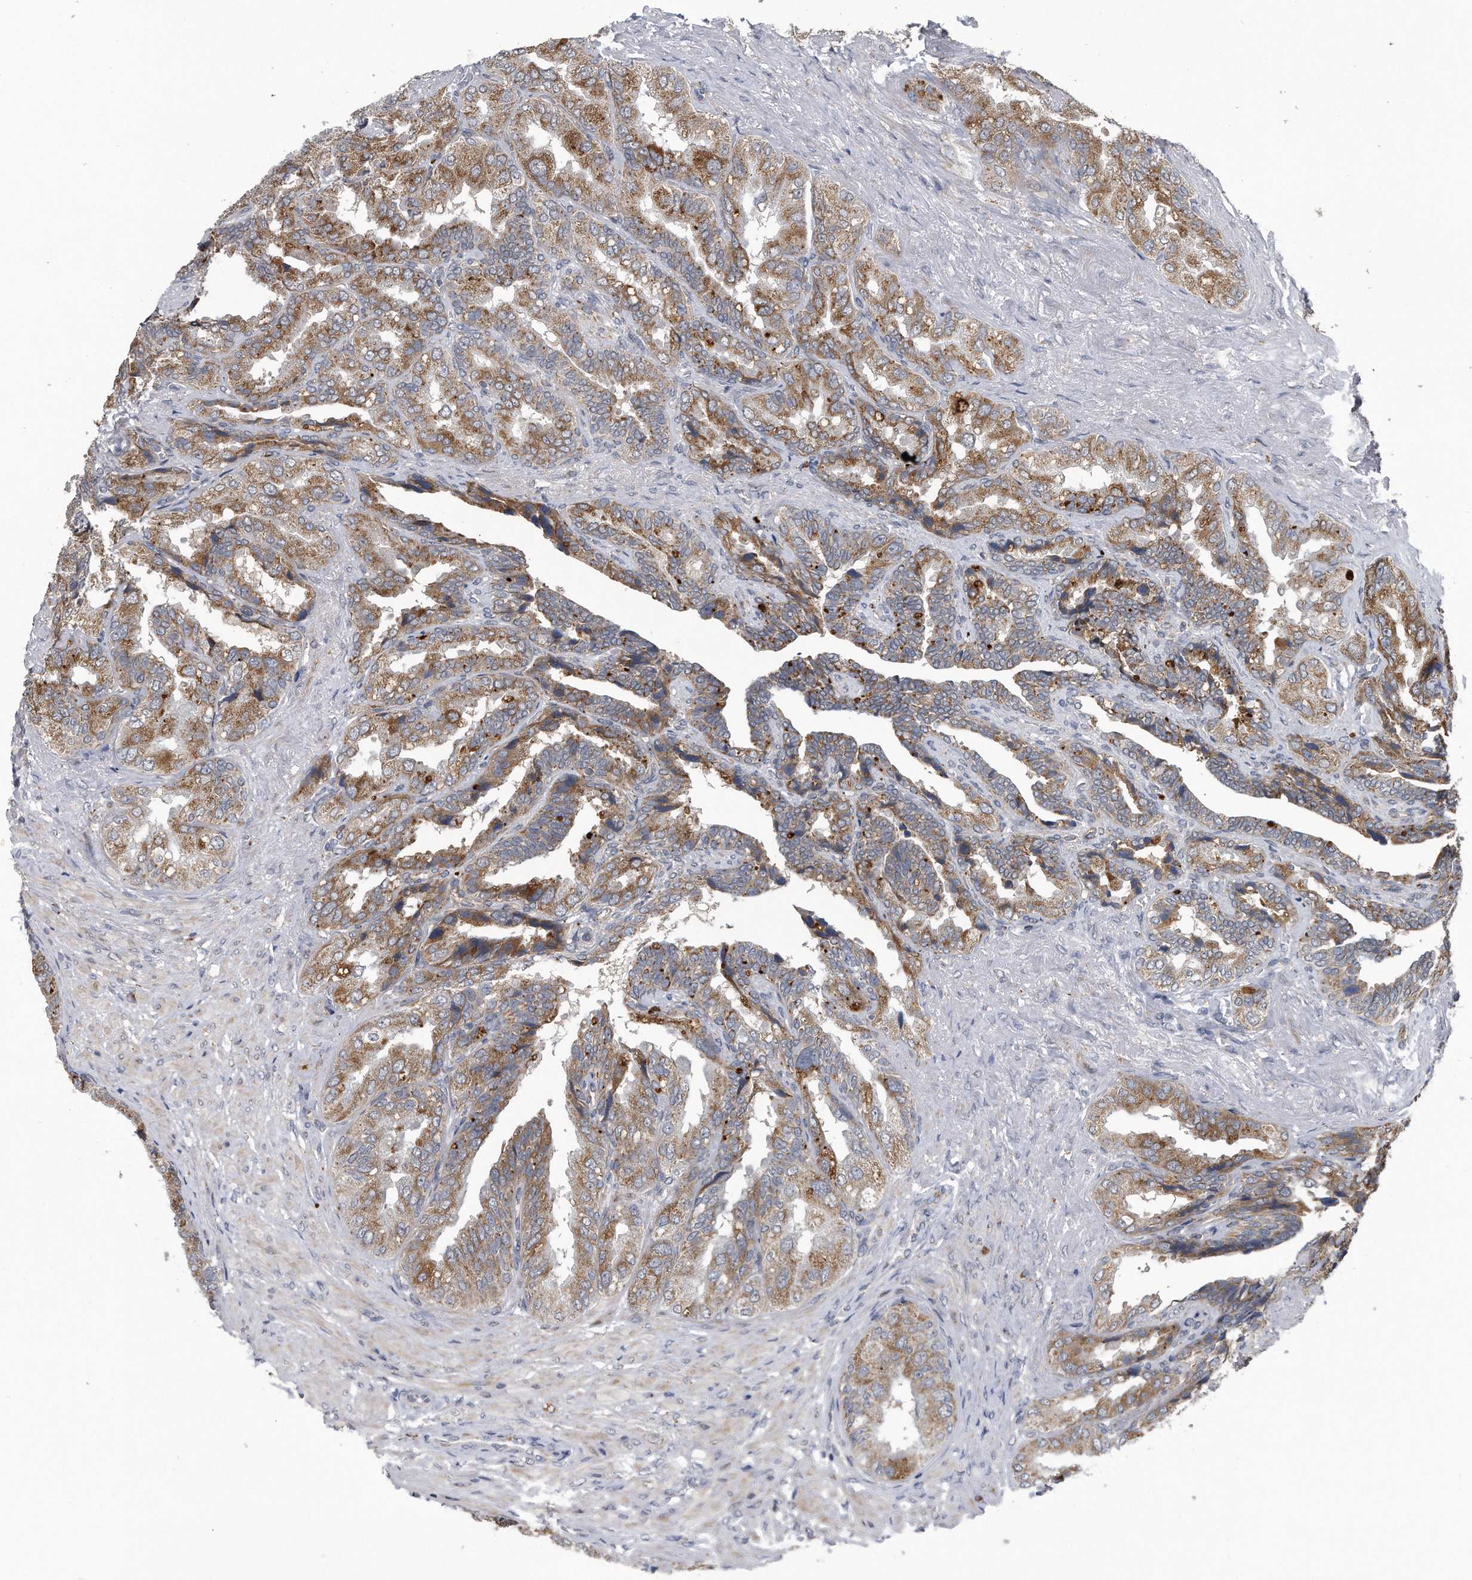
{"staining": {"intensity": "moderate", "quantity": ">75%", "location": "cytoplasmic/membranous"}, "tissue": "seminal vesicle", "cell_type": "Glandular cells", "image_type": "normal", "snomed": [{"axis": "morphology", "description": "Normal tissue, NOS"}, {"axis": "topography", "description": "Seminal veicle"}, {"axis": "topography", "description": "Peripheral nerve tissue"}], "caption": "Human seminal vesicle stained with a protein marker displays moderate staining in glandular cells.", "gene": "LYRM4", "patient": {"sex": "male", "age": 63}}